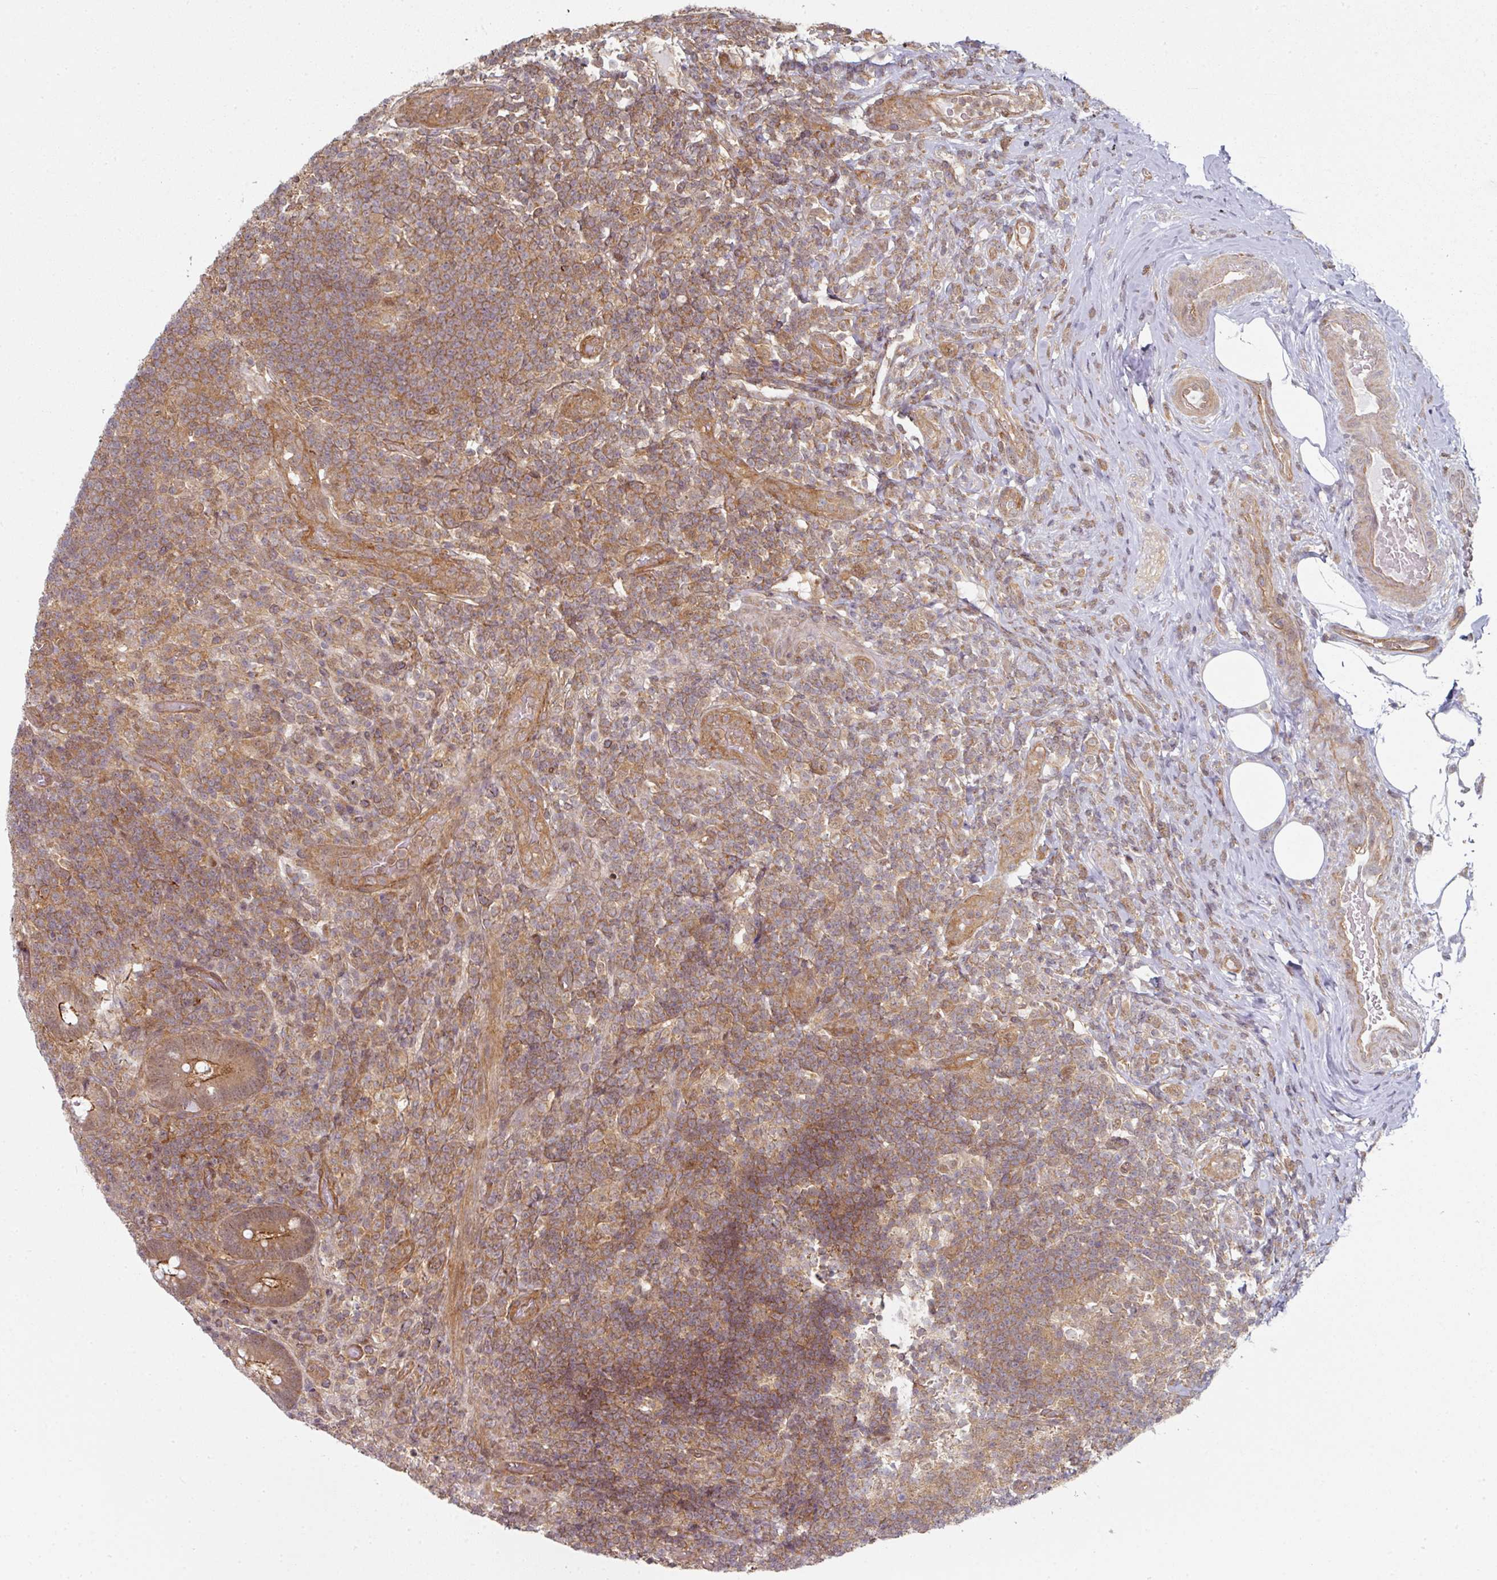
{"staining": {"intensity": "moderate", "quantity": ">75%", "location": "cytoplasmic/membranous,nuclear"}, "tissue": "appendix", "cell_type": "Glandular cells", "image_type": "normal", "snomed": [{"axis": "morphology", "description": "Normal tissue, NOS"}, {"axis": "topography", "description": "Appendix"}], "caption": "The histopathology image reveals immunohistochemical staining of benign appendix. There is moderate cytoplasmic/membranous,nuclear staining is identified in approximately >75% of glandular cells.", "gene": "PSME3IP1", "patient": {"sex": "female", "age": 43}}